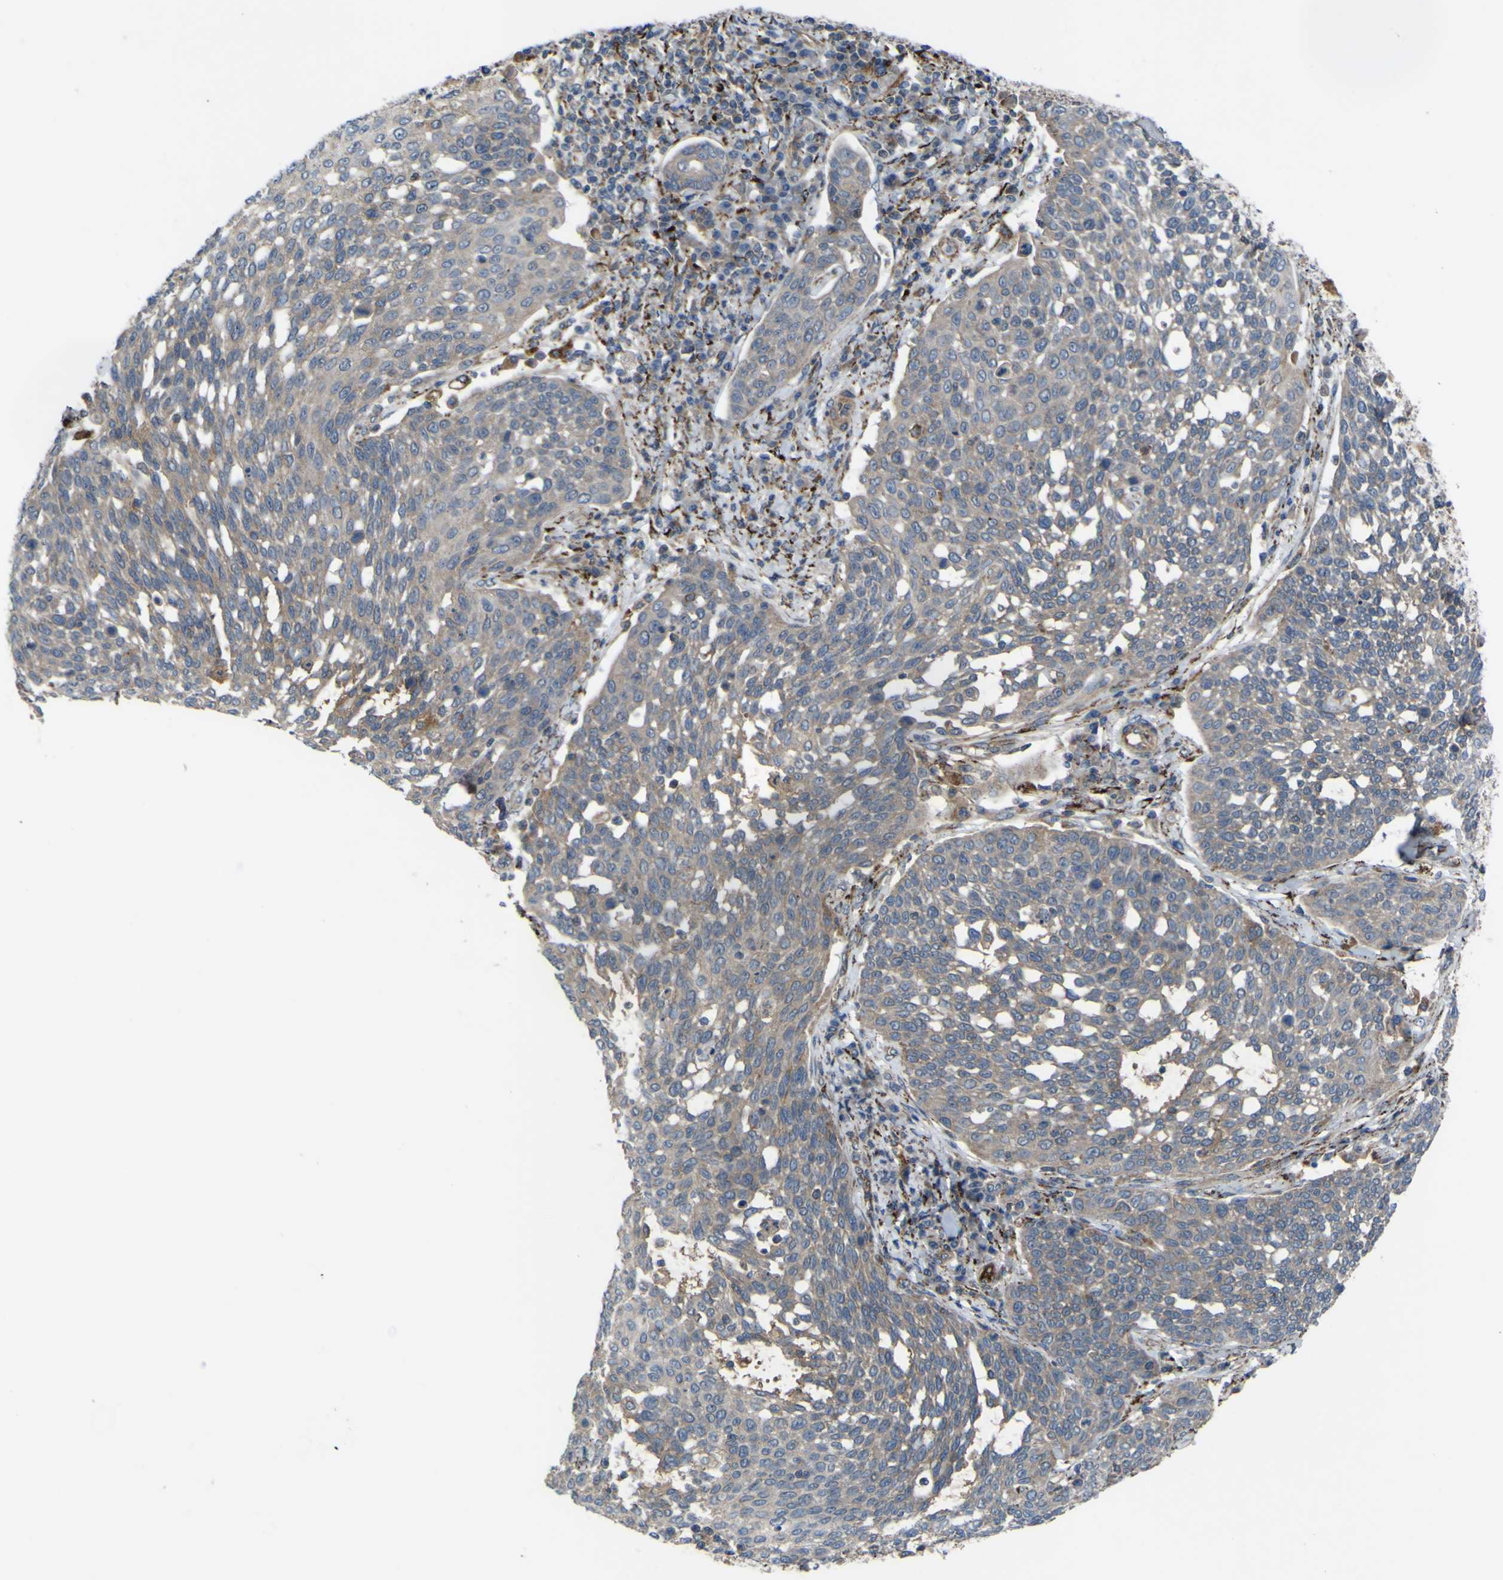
{"staining": {"intensity": "moderate", "quantity": "25%-75%", "location": "cytoplasmic/membranous"}, "tissue": "cervical cancer", "cell_type": "Tumor cells", "image_type": "cancer", "snomed": [{"axis": "morphology", "description": "Squamous cell carcinoma, NOS"}, {"axis": "topography", "description": "Cervix"}], "caption": "Immunohistochemical staining of cervical squamous cell carcinoma reveals medium levels of moderate cytoplasmic/membranous positivity in approximately 25%-75% of tumor cells. (DAB = brown stain, brightfield microscopy at high magnification).", "gene": "GPLD1", "patient": {"sex": "female", "age": 34}}